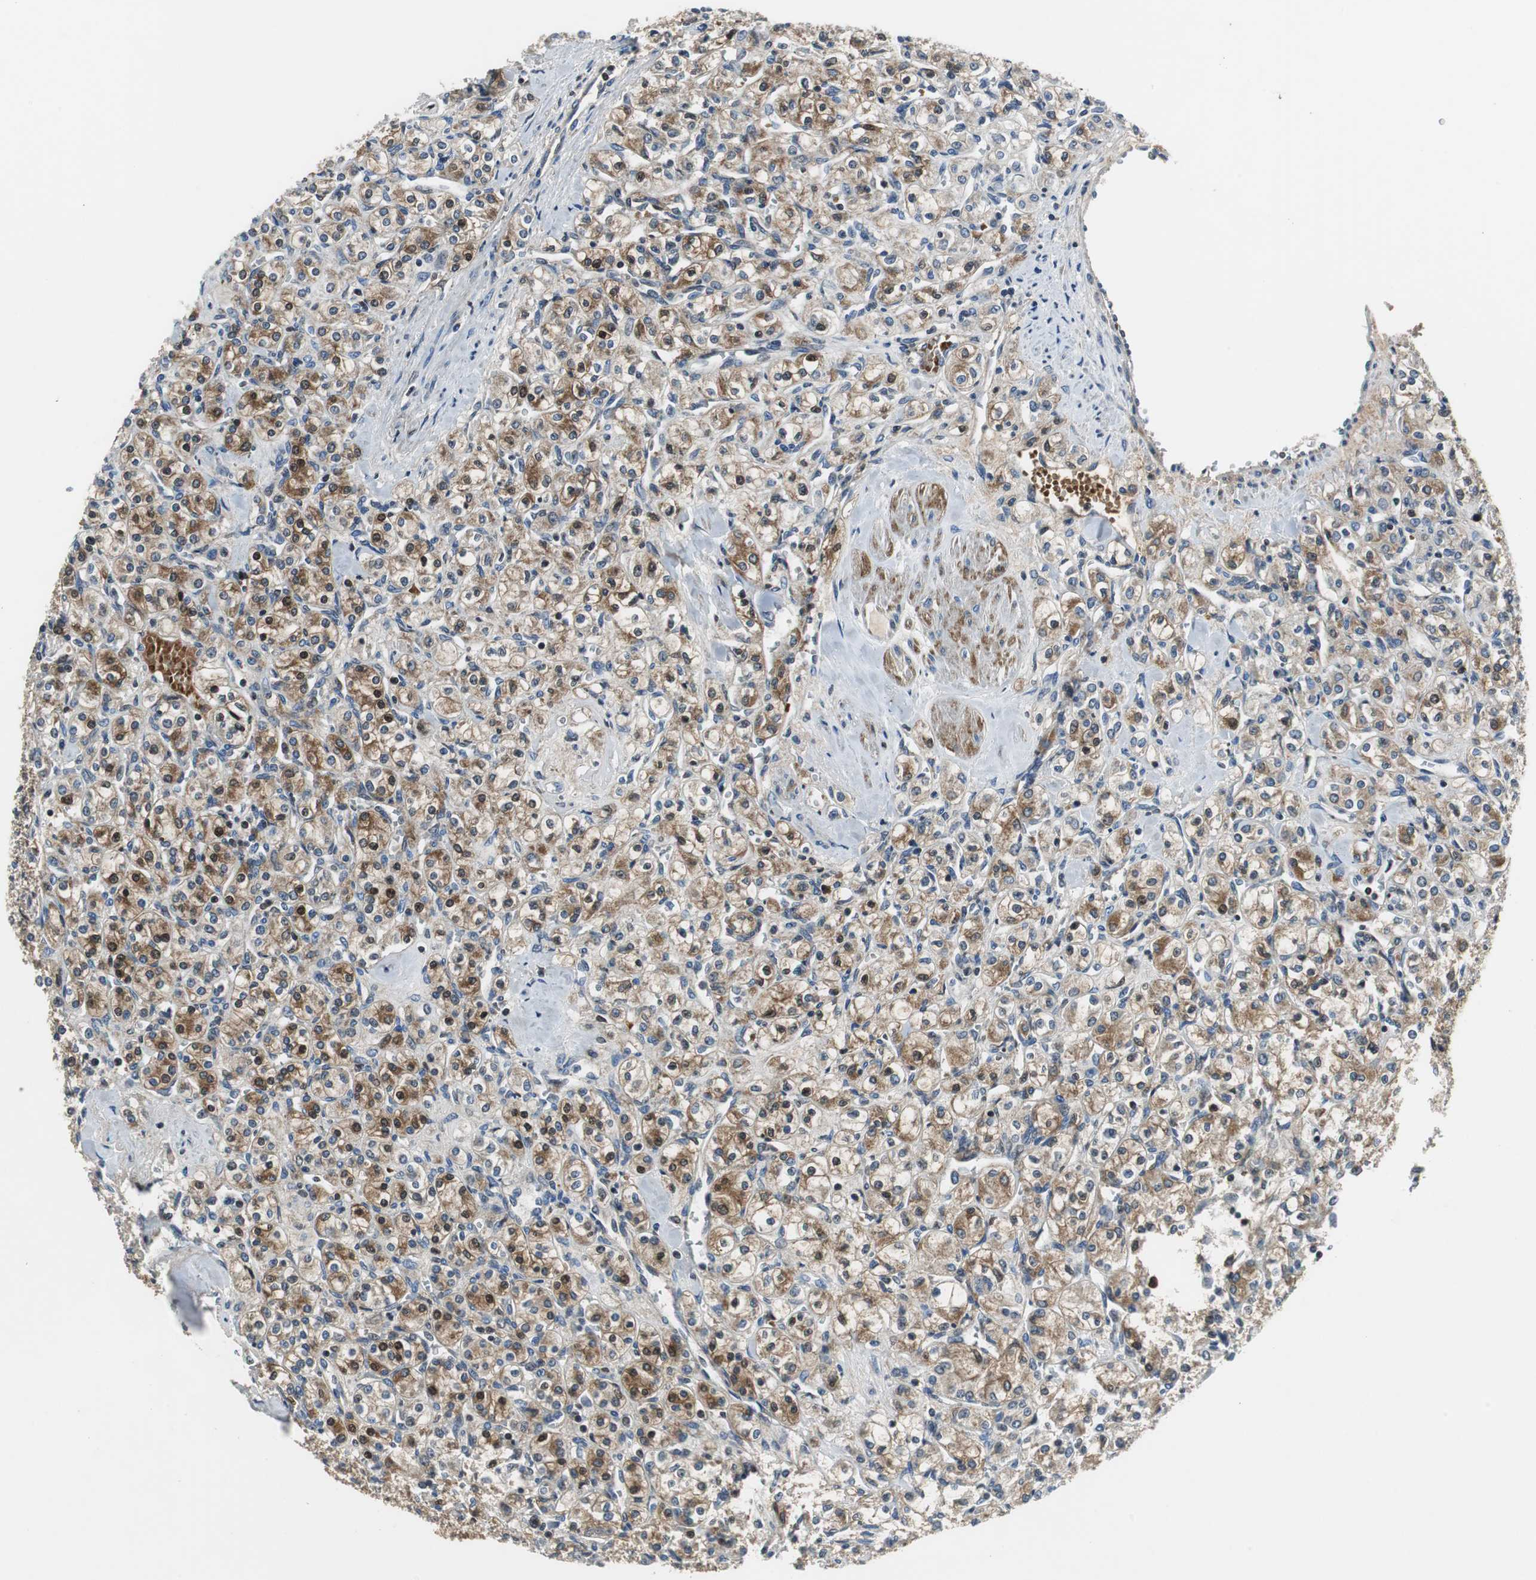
{"staining": {"intensity": "weak", "quantity": "25%-75%", "location": "cytoplasmic/membranous,nuclear"}, "tissue": "renal cancer", "cell_type": "Tumor cells", "image_type": "cancer", "snomed": [{"axis": "morphology", "description": "Adenocarcinoma, NOS"}, {"axis": "topography", "description": "Kidney"}], "caption": "Immunohistochemistry staining of adenocarcinoma (renal), which exhibits low levels of weak cytoplasmic/membranous and nuclear staining in approximately 25%-75% of tumor cells indicating weak cytoplasmic/membranous and nuclear protein staining. The staining was performed using DAB (3,3'-diaminobenzidine) (brown) for protein detection and nuclei were counterstained in hematoxylin (blue).", "gene": "ORM1", "patient": {"sex": "male", "age": 77}}